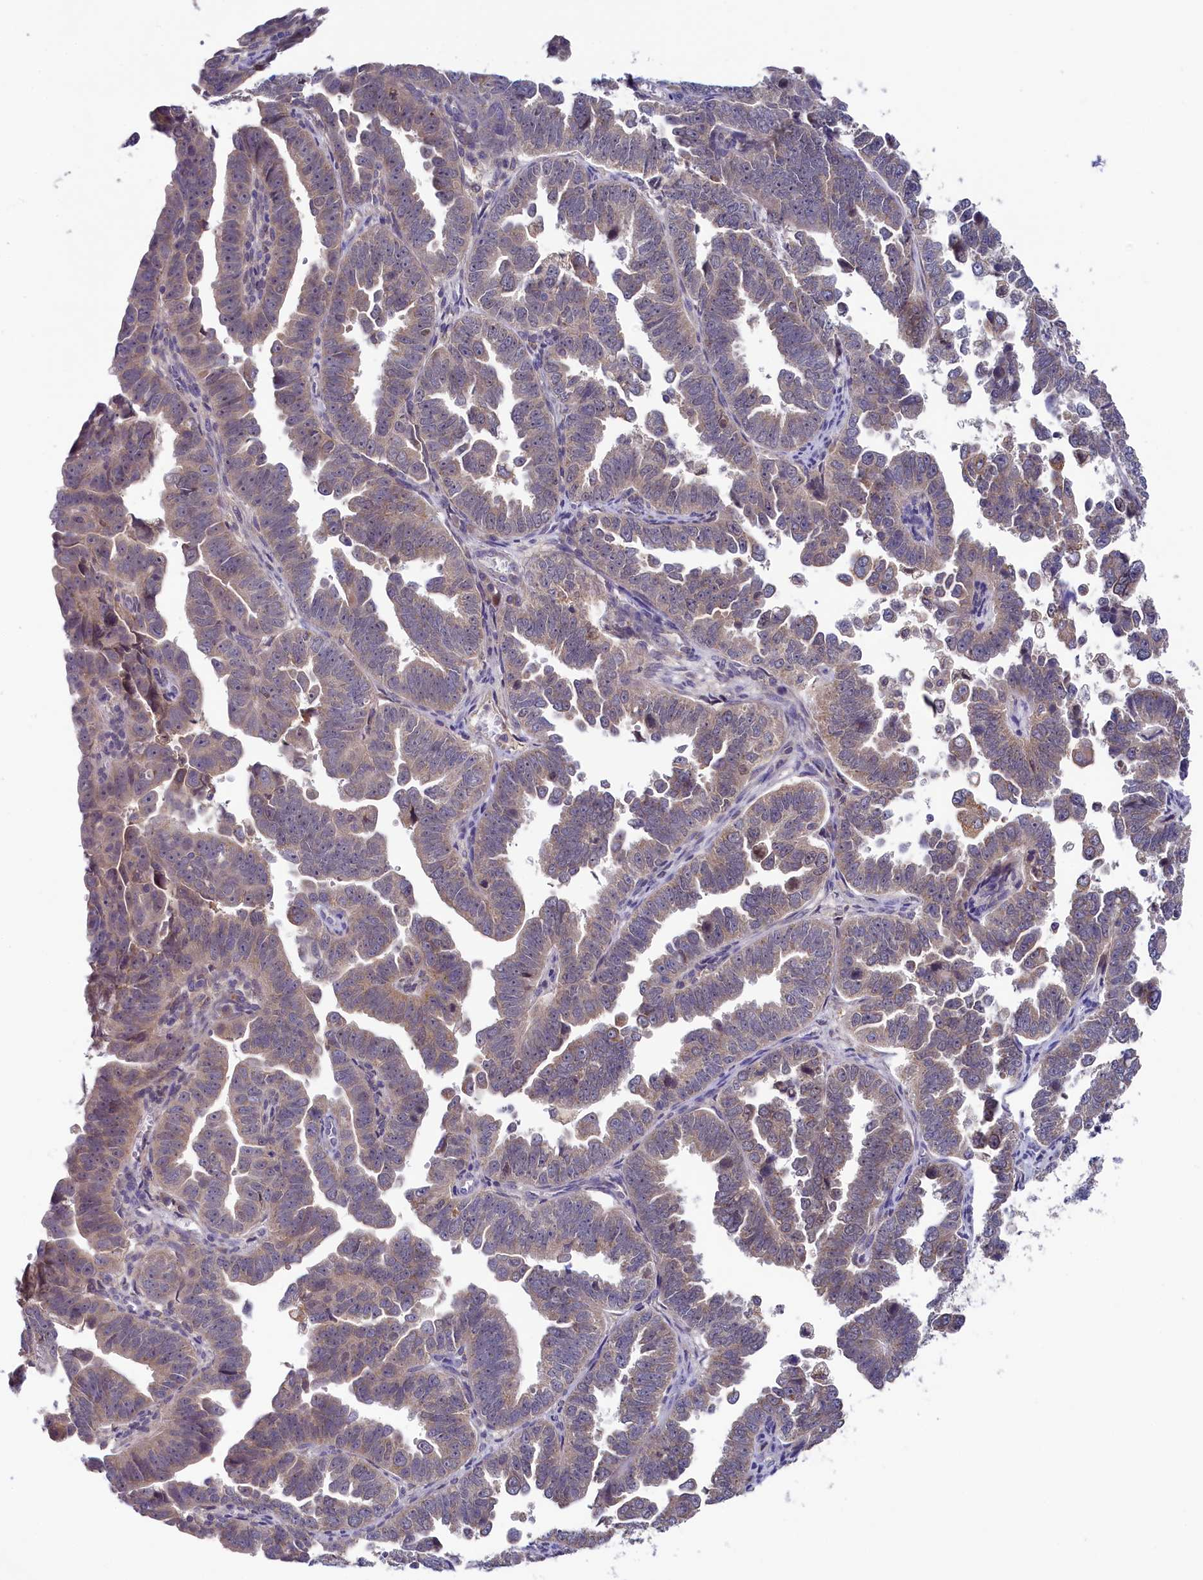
{"staining": {"intensity": "weak", "quantity": "25%-75%", "location": "cytoplasmic/membranous"}, "tissue": "endometrial cancer", "cell_type": "Tumor cells", "image_type": "cancer", "snomed": [{"axis": "morphology", "description": "Adenocarcinoma, NOS"}, {"axis": "topography", "description": "Endometrium"}], "caption": "DAB immunohistochemical staining of human endometrial cancer shows weak cytoplasmic/membranous protein positivity in approximately 25%-75% of tumor cells.", "gene": "SPINK9", "patient": {"sex": "female", "age": 75}}